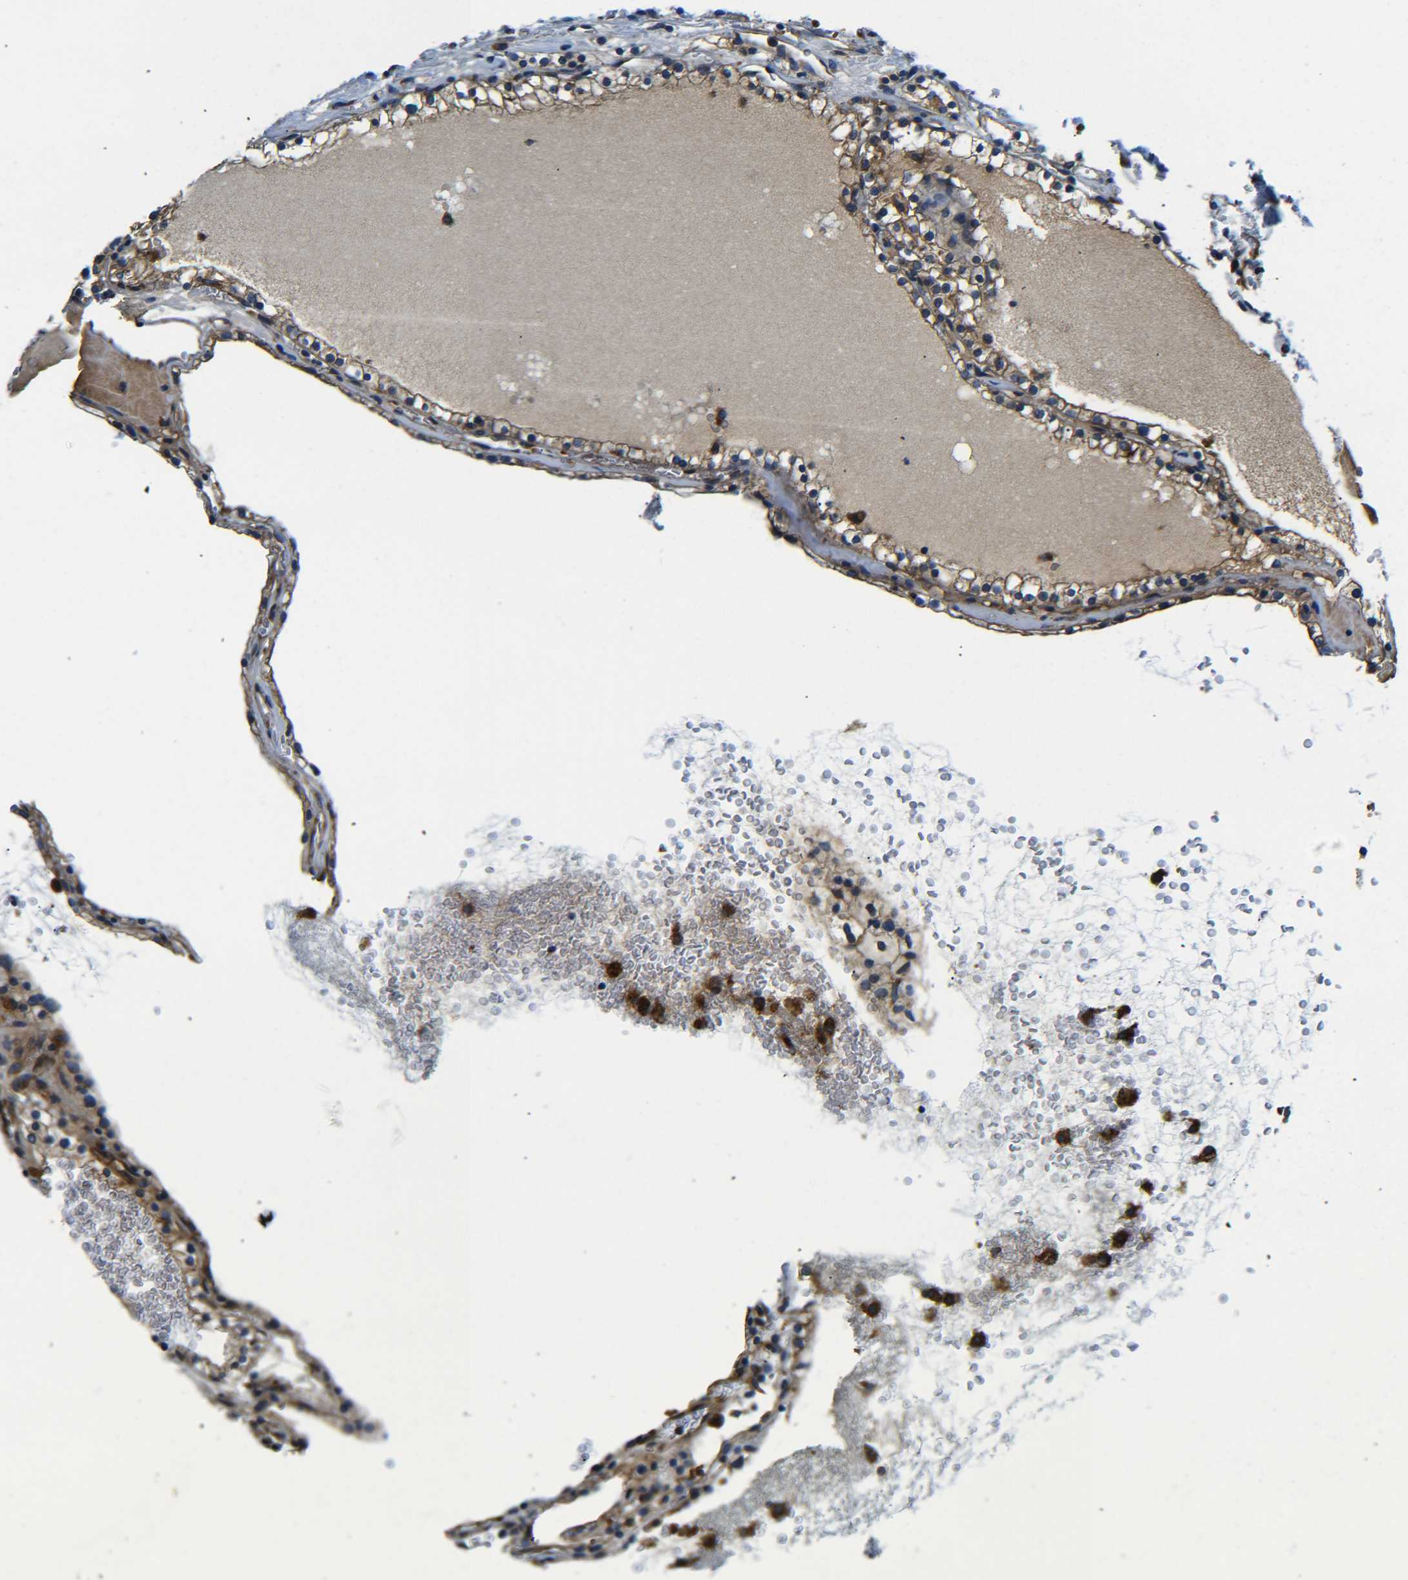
{"staining": {"intensity": "moderate", "quantity": ">75%", "location": "cytoplasmic/membranous"}, "tissue": "renal cancer", "cell_type": "Tumor cells", "image_type": "cancer", "snomed": [{"axis": "morphology", "description": "Adenocarcinoma, NOS"}, {"axis": "topography", "description": "Kidney"}], "caption": "This is an image of immunohistochemistry staining of renal adenocarcinoma, which shows moderate expression in the cytoplasmic/membranous of tumor cells.", "gene": "PREB", "patient": {"sex": "female", "age": 41}}